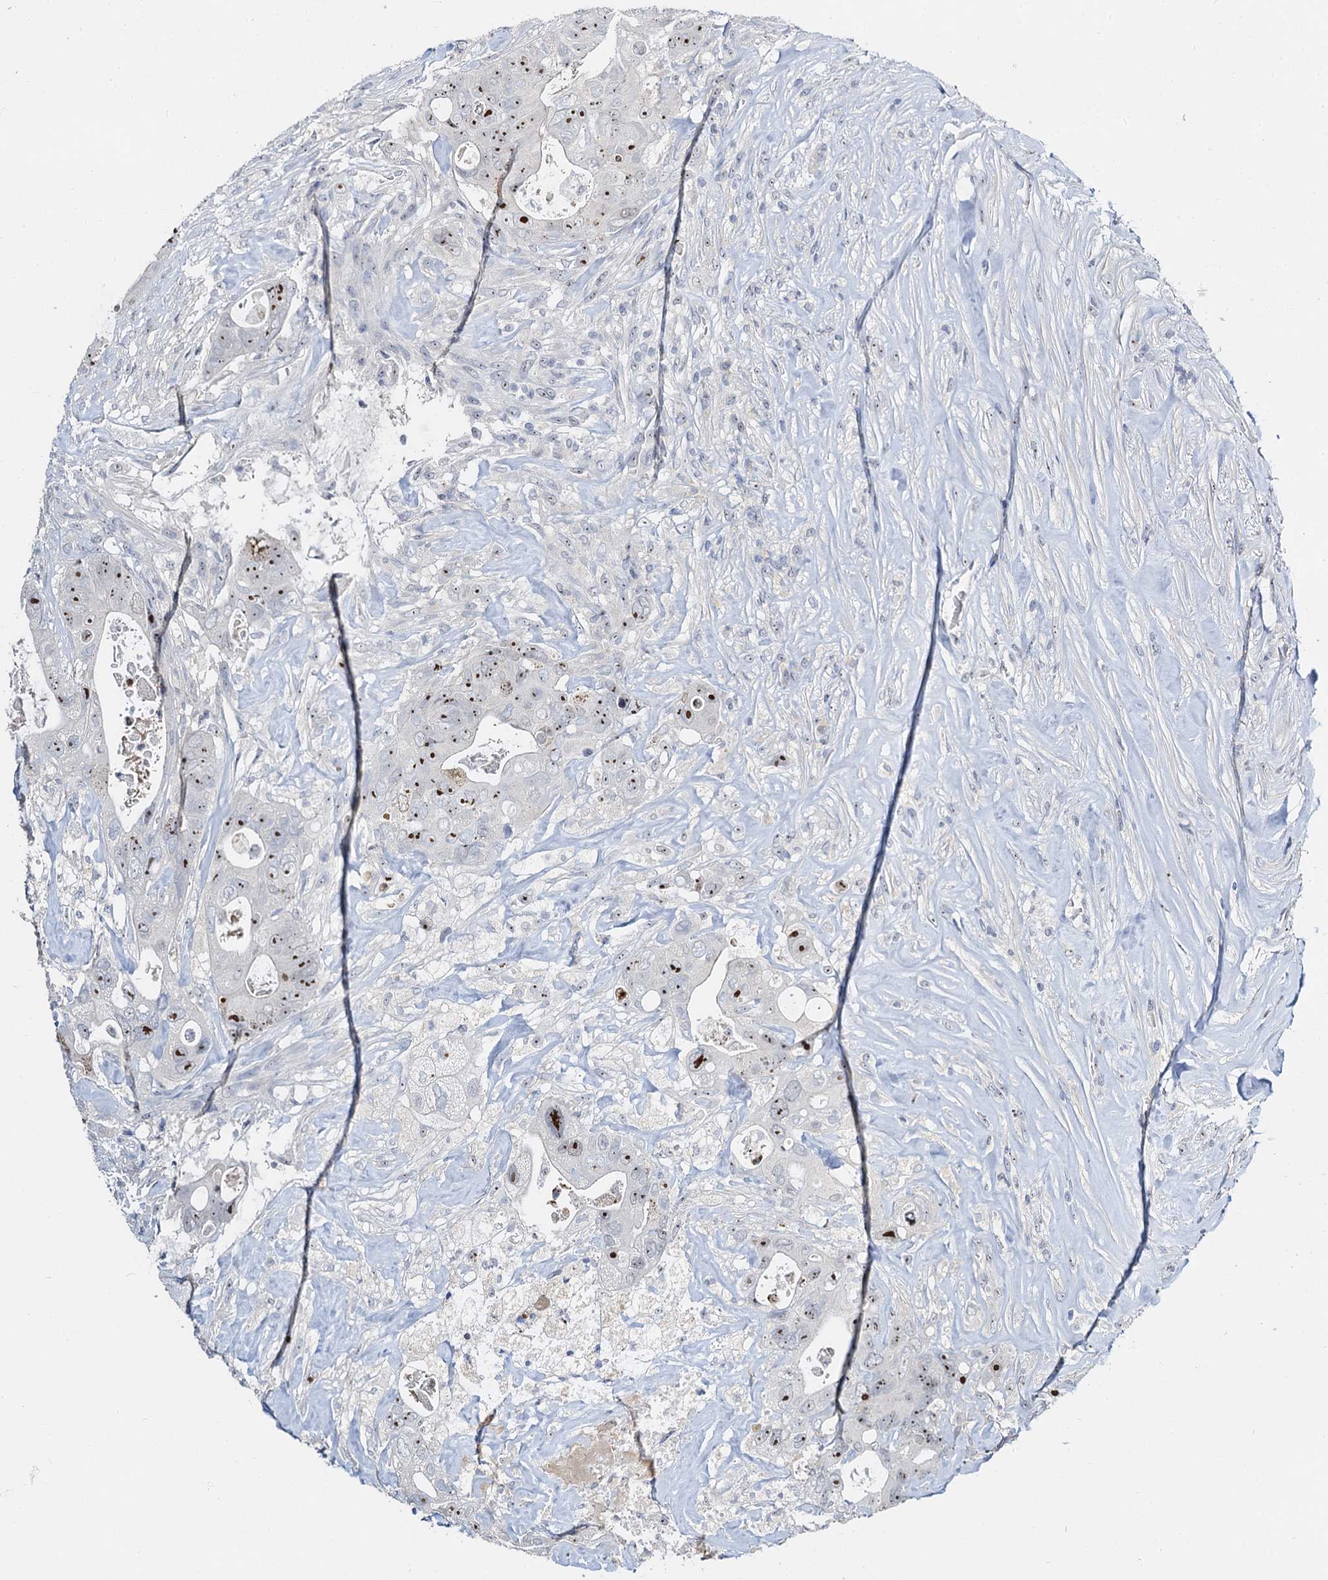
{"staining": {"intensity": "moderate", "quantity": ">75%", "location": "nuclear"}, "tissue": "colorectal cancer", "cell_type": "Tumor cells", "image_type": "cancer", "snomed": [{"axis": "morphology", "description": "Adenocarcinoma, NOS"}, {"axis": "topography", "description": "Colon"}], "caption": "Tumor cells demonstrate medium levels of moderate nuclear expression in about >75% of cells in human adenocarcinoma (colorectal). (IHC, brightfield microscopy, high magnification).", "gene": "NOP2", "patient": {"sex": "female", "age": 46}}